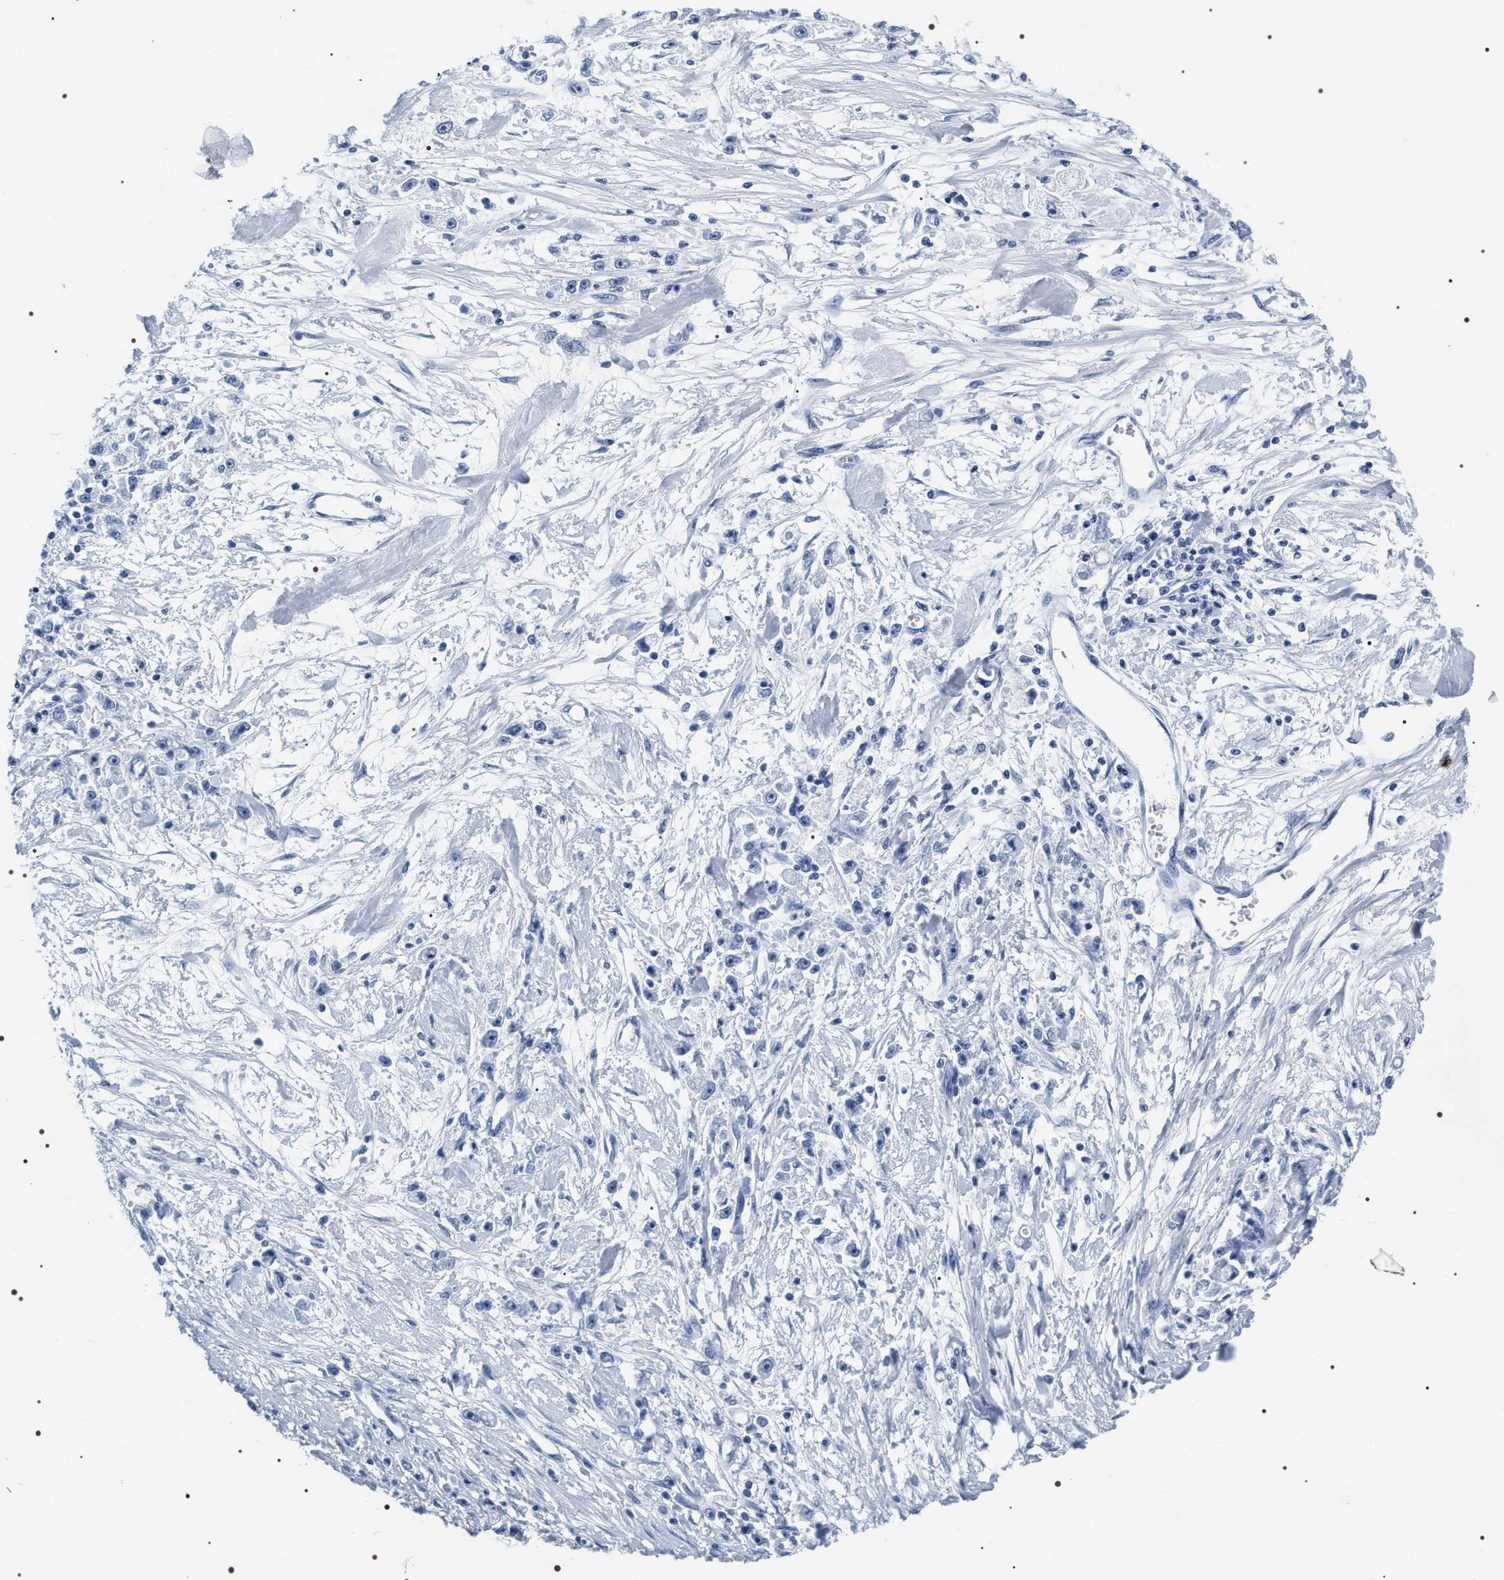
{"staining": {"intensity": "negative", "quantity": "none", "location": "none"}, "tissue": "stomach cancer", "cell_type": "Tumor cells", "image_type": "cancer", "snomed": [{"axis": "morphology", "description": "Adenocarcinoma, NOS"}, {"axis": "topography", "description": "Stomach"}], "caption": "High power microscopy micrograph of an immunohistochemistry image of stomach cancer (adenocarcinoma), revealing no significant positivity in tumor cells.", "gene": "ADH4", "patient": {"sex": "female", "age": 59}}